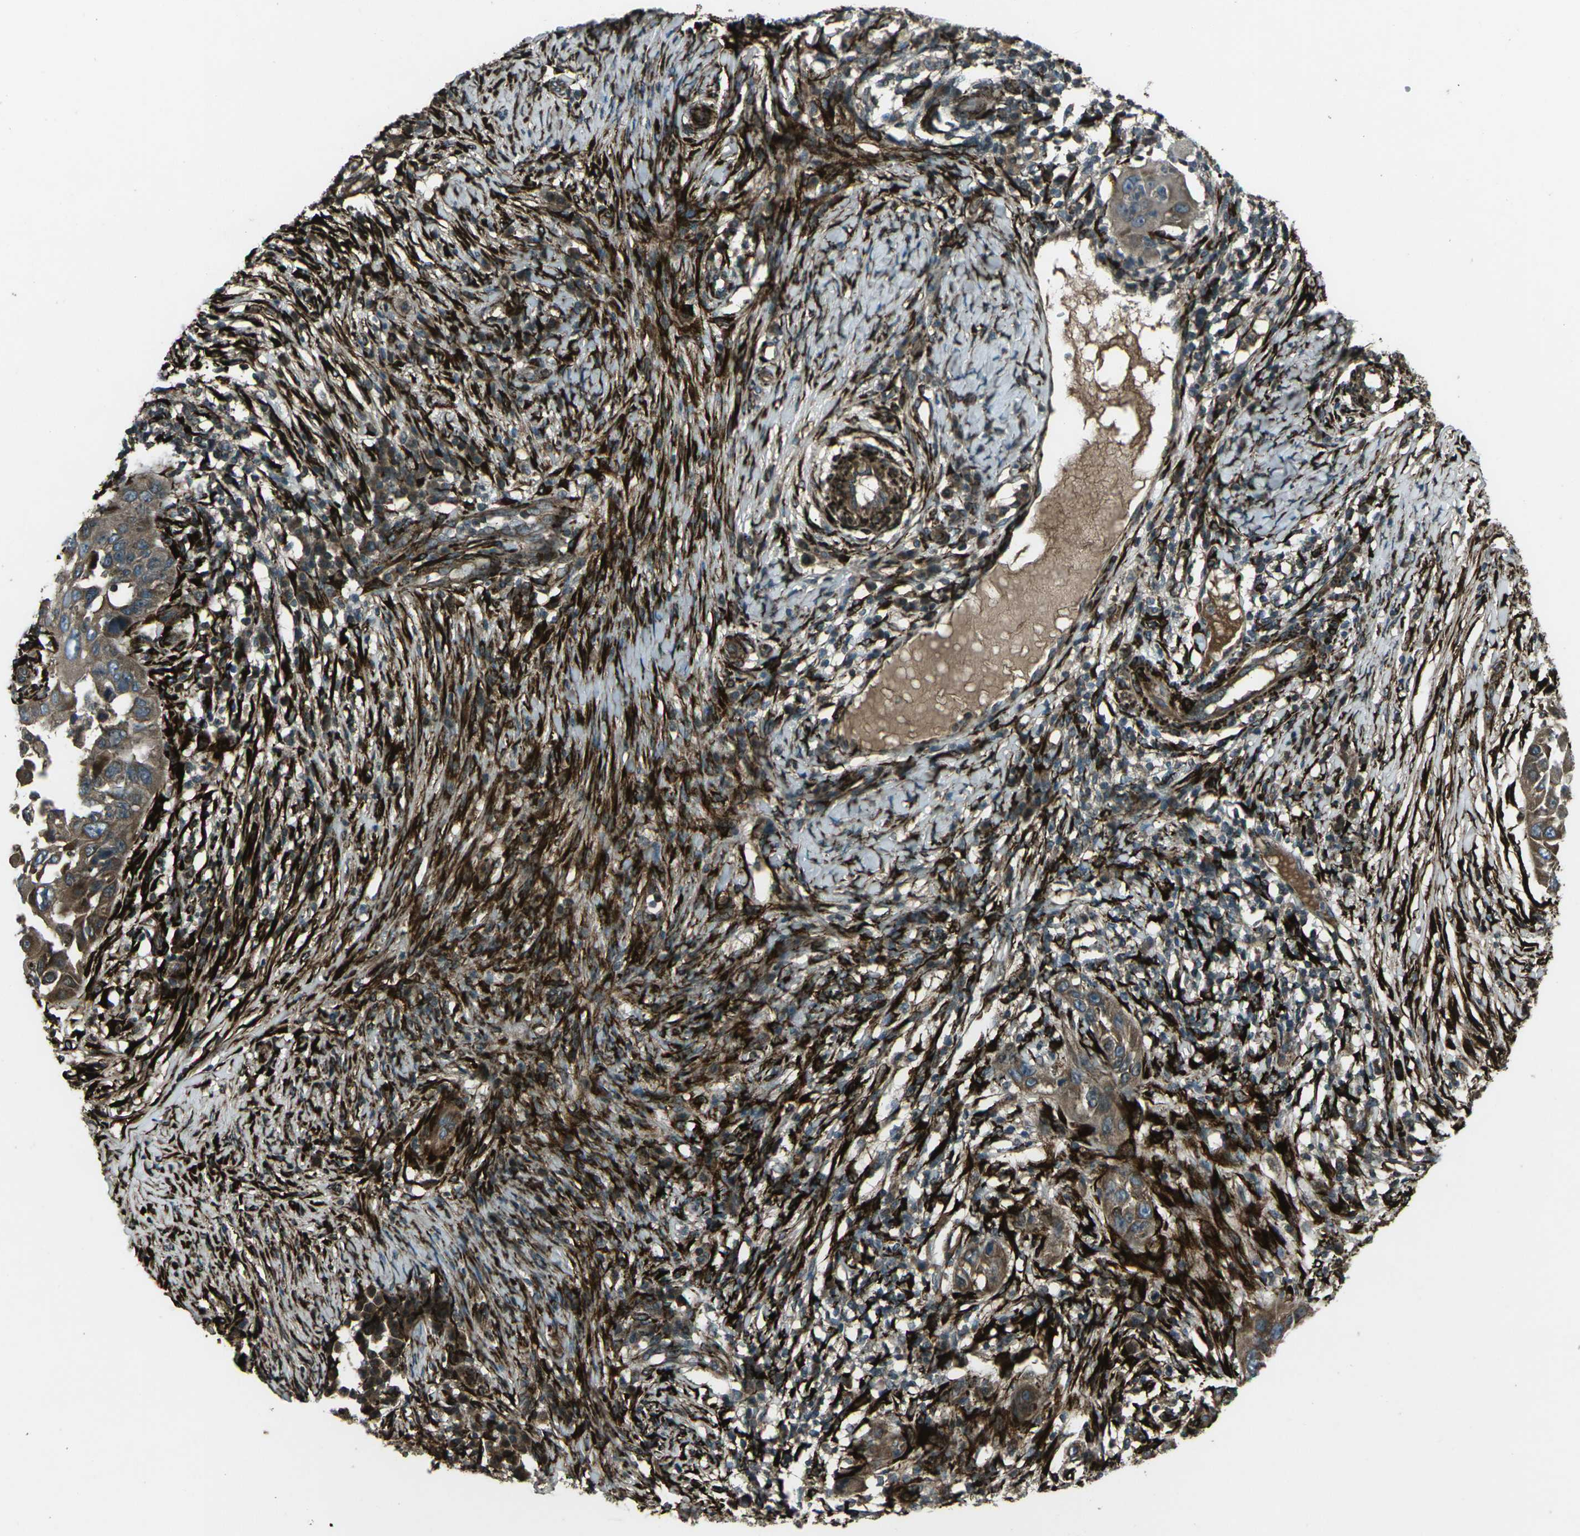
{"staining": {"intensity": "moderate", "quantity": ">75%", "location": "cytoplasmic/membranous"}, "tissue": "skin cancer", "cell_type": "Tumor cells", "image_type": "cancer", "snomed": [{"axis": "morphology", "description": "Squamous cell carcinoma, NOS"}, {"axis": "topography", "description": "Skin"}], "caption": "Skin cancer stained with immunohistochemistry displays moderate cytoplasmic/membranous positivity in approximately >75% of tumor cells. Using DAB (brown) and hematoxylin (blue) stains, captured at high magnification using brightfield microscopy.", "gene": "LSMEM1", "patient": {"sex": "female", "age": 44}}